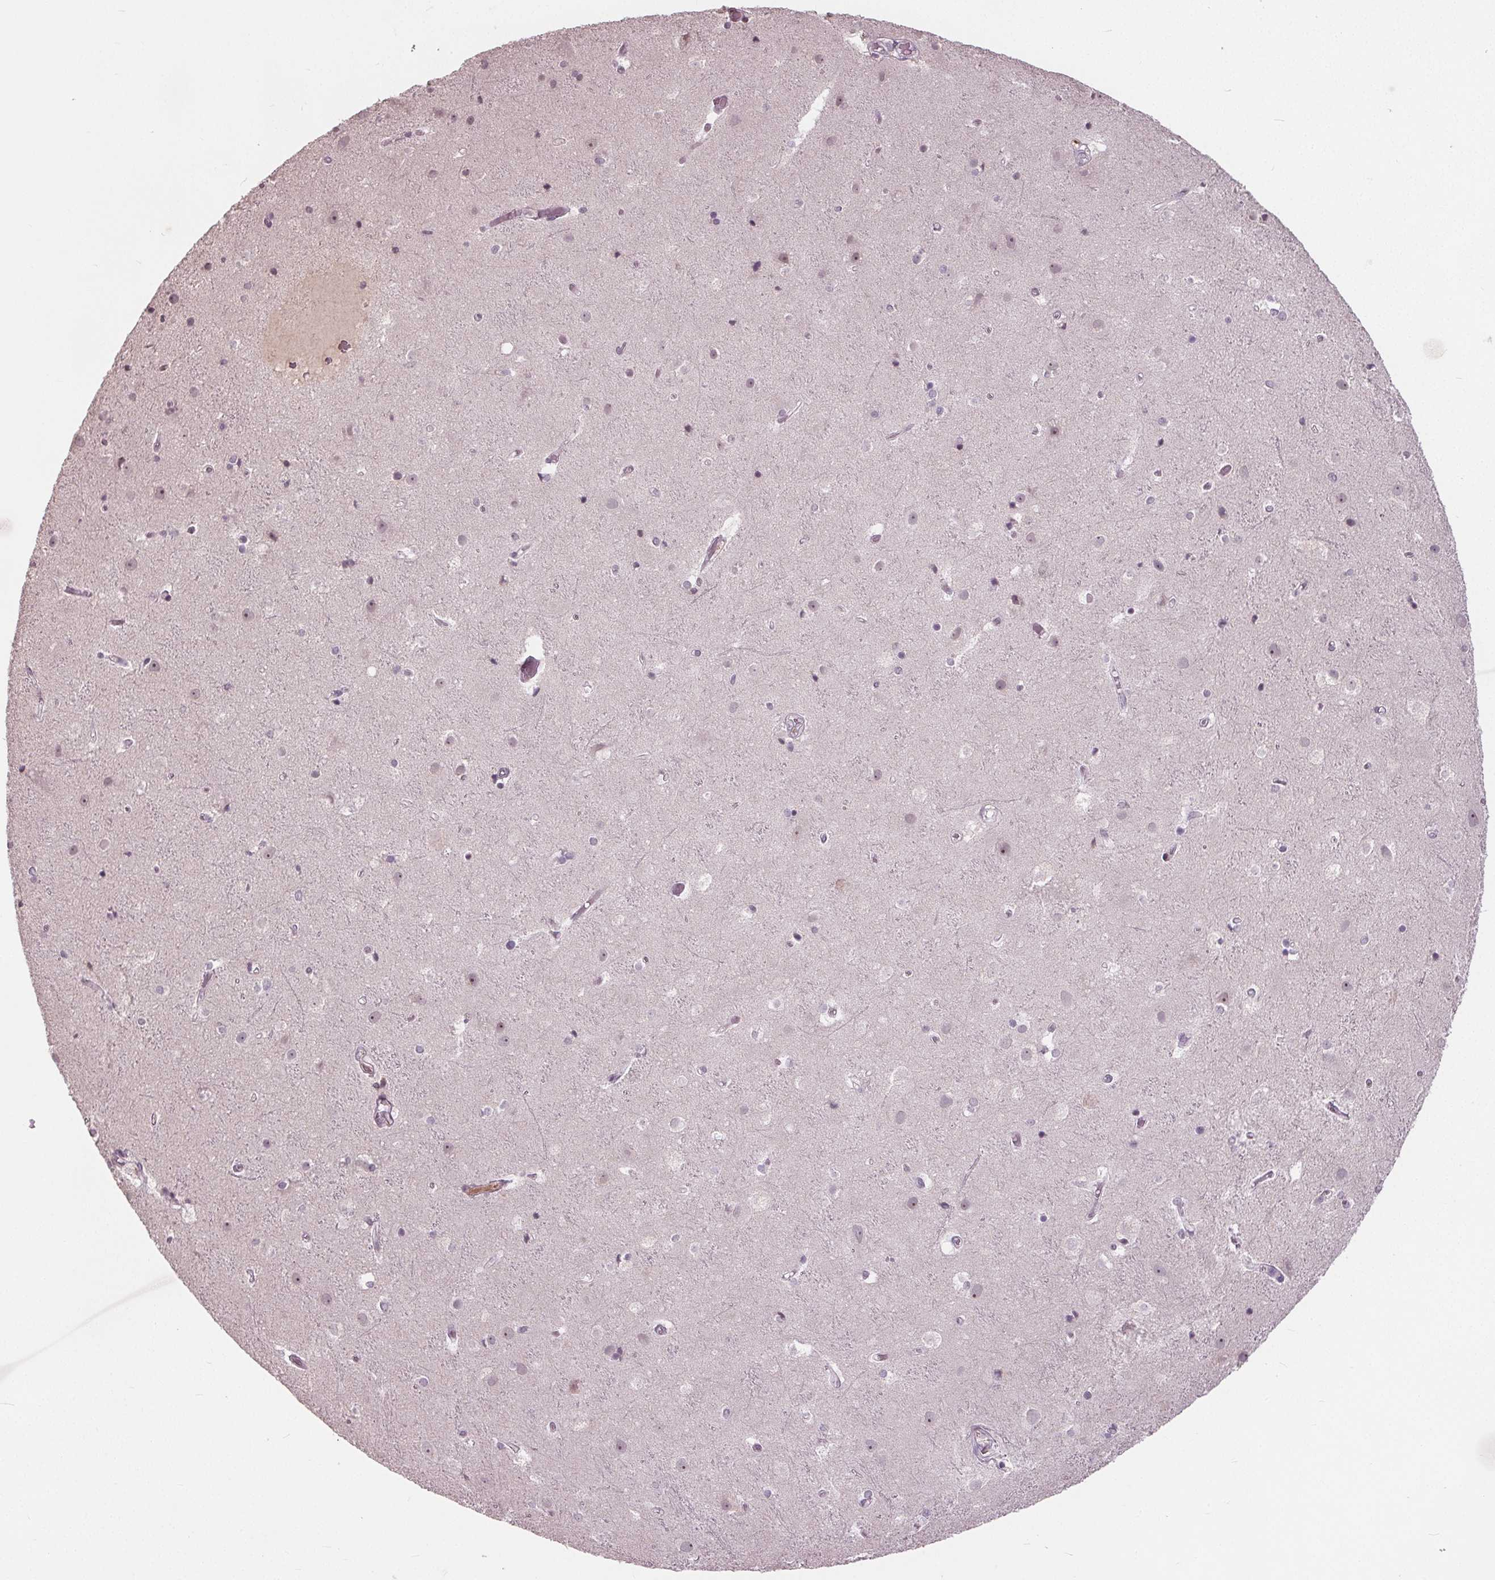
{"staining": {"intensity": "negative", "quantity": "none", "location": "none"}, "tissue": "cerebral cortex", "cell_type": "Endothelial cells", "image_type": "normal", "snomed": [{"axis": "morphology", "description": "Normal tissue, NOS"}, {"axis": "topography", "description": "Cerebral cortex"}], "caption": "Endothelial cells show no significant protein expression in normal cerebral cortex. (DAB (3,3'-diaminobenzidine) immunohistochemistry with hematoxylin counter stain).", "gene": "CXCL16", "patient": {"sex": "female", "age": 52}}